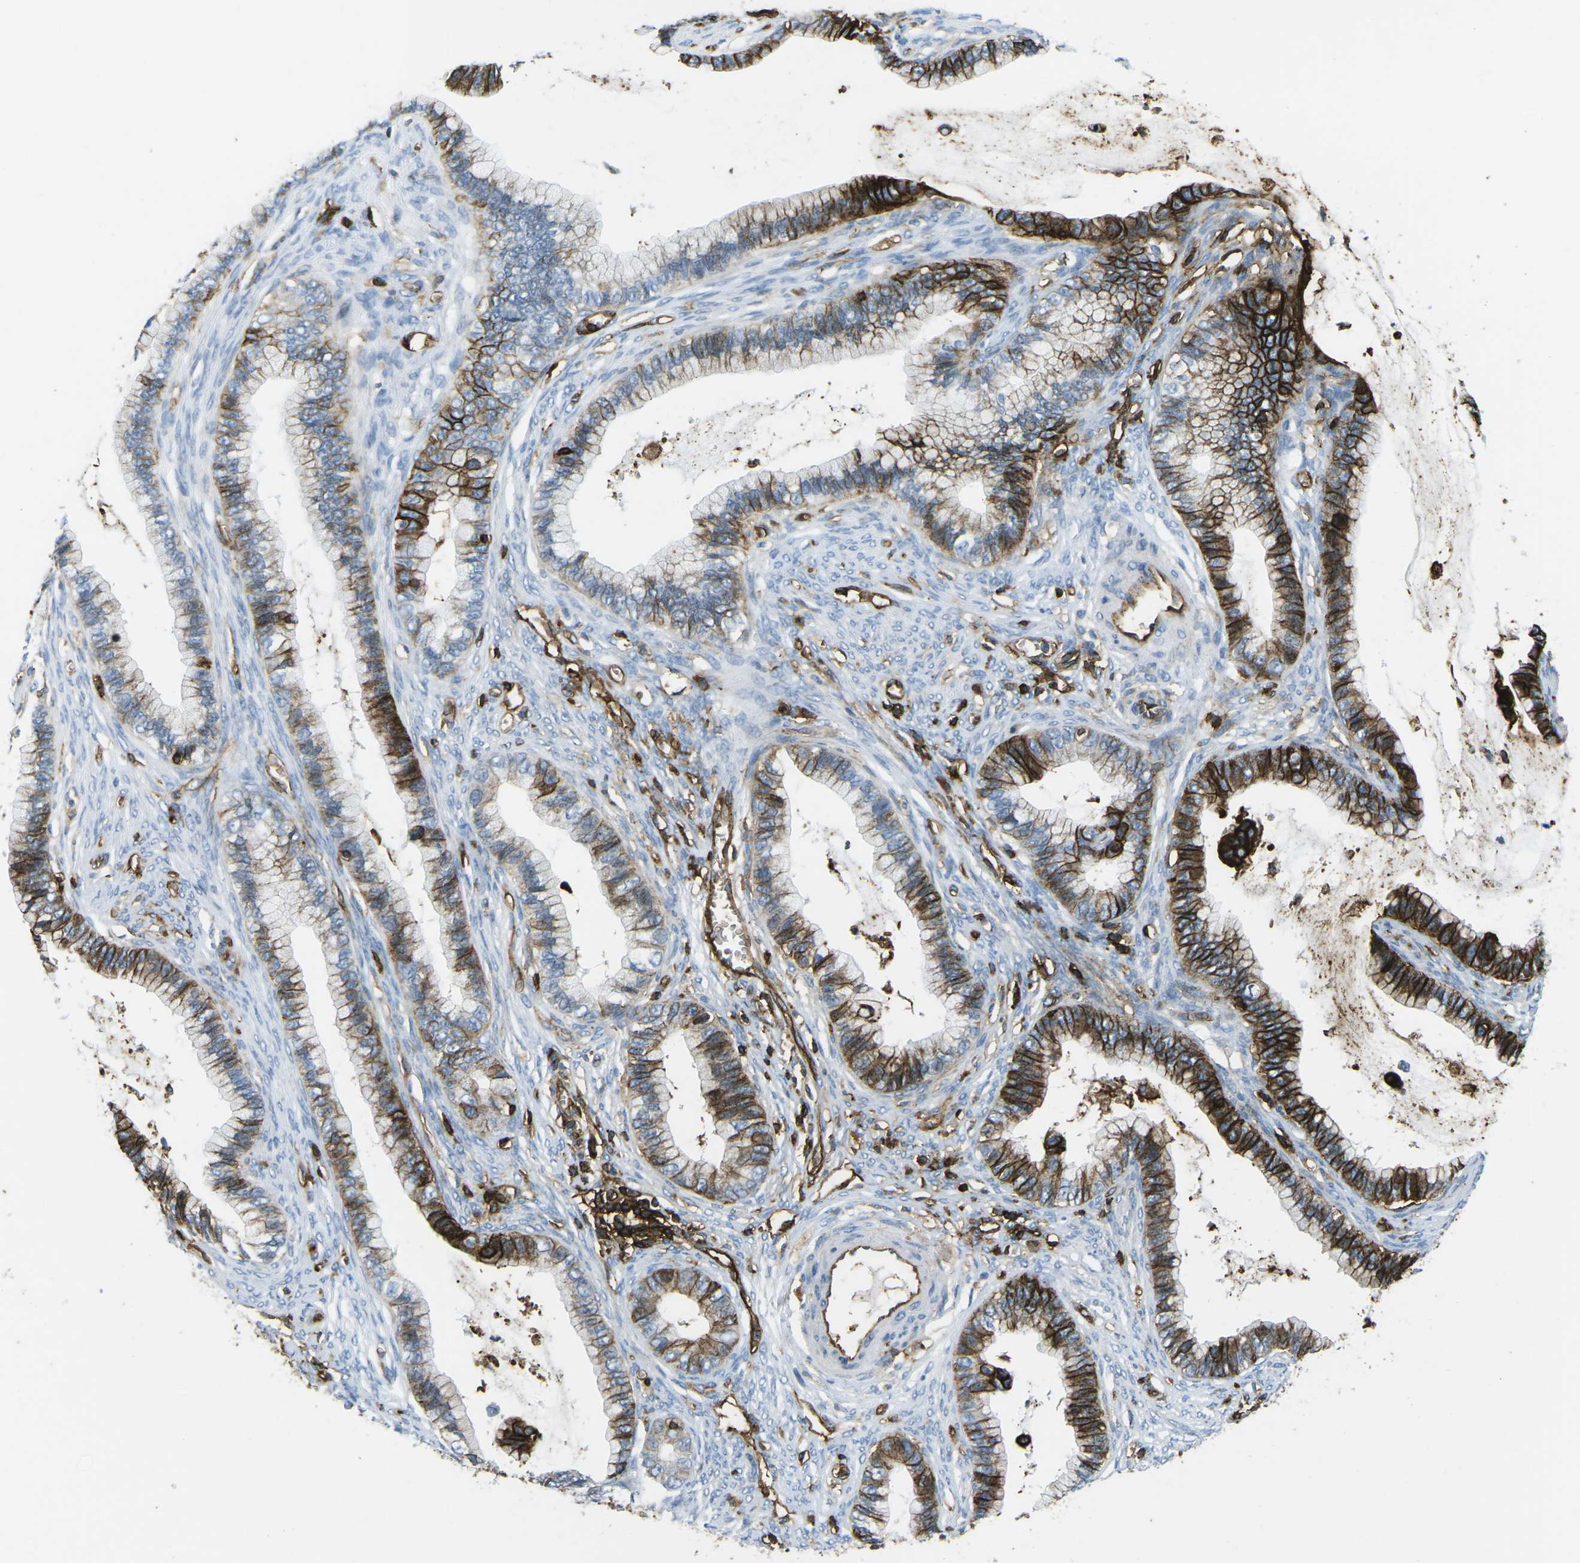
{"staining": {"intensity": "strong", "quantity": "25%-75%", "location": "cytoplasmic/membranous"}, "tissue": "cervical cancer", "cell_type": "Tumor cells", "image_type": "cancer", "snomed": [{"axis": "morphology", "description": "Adenocarcinoma, NOS"}, {"axis": "topography", "description": "Cervix"}], "caption": "There is high levels of strong cytoplasmic/membranous positivity in tumor cells of adenocarcinoma (cervical), as demonstrated by immunohistochemical staining (brown color).", "gene": "HLA-B", "patient": {"sex": "female", "age": 44}}